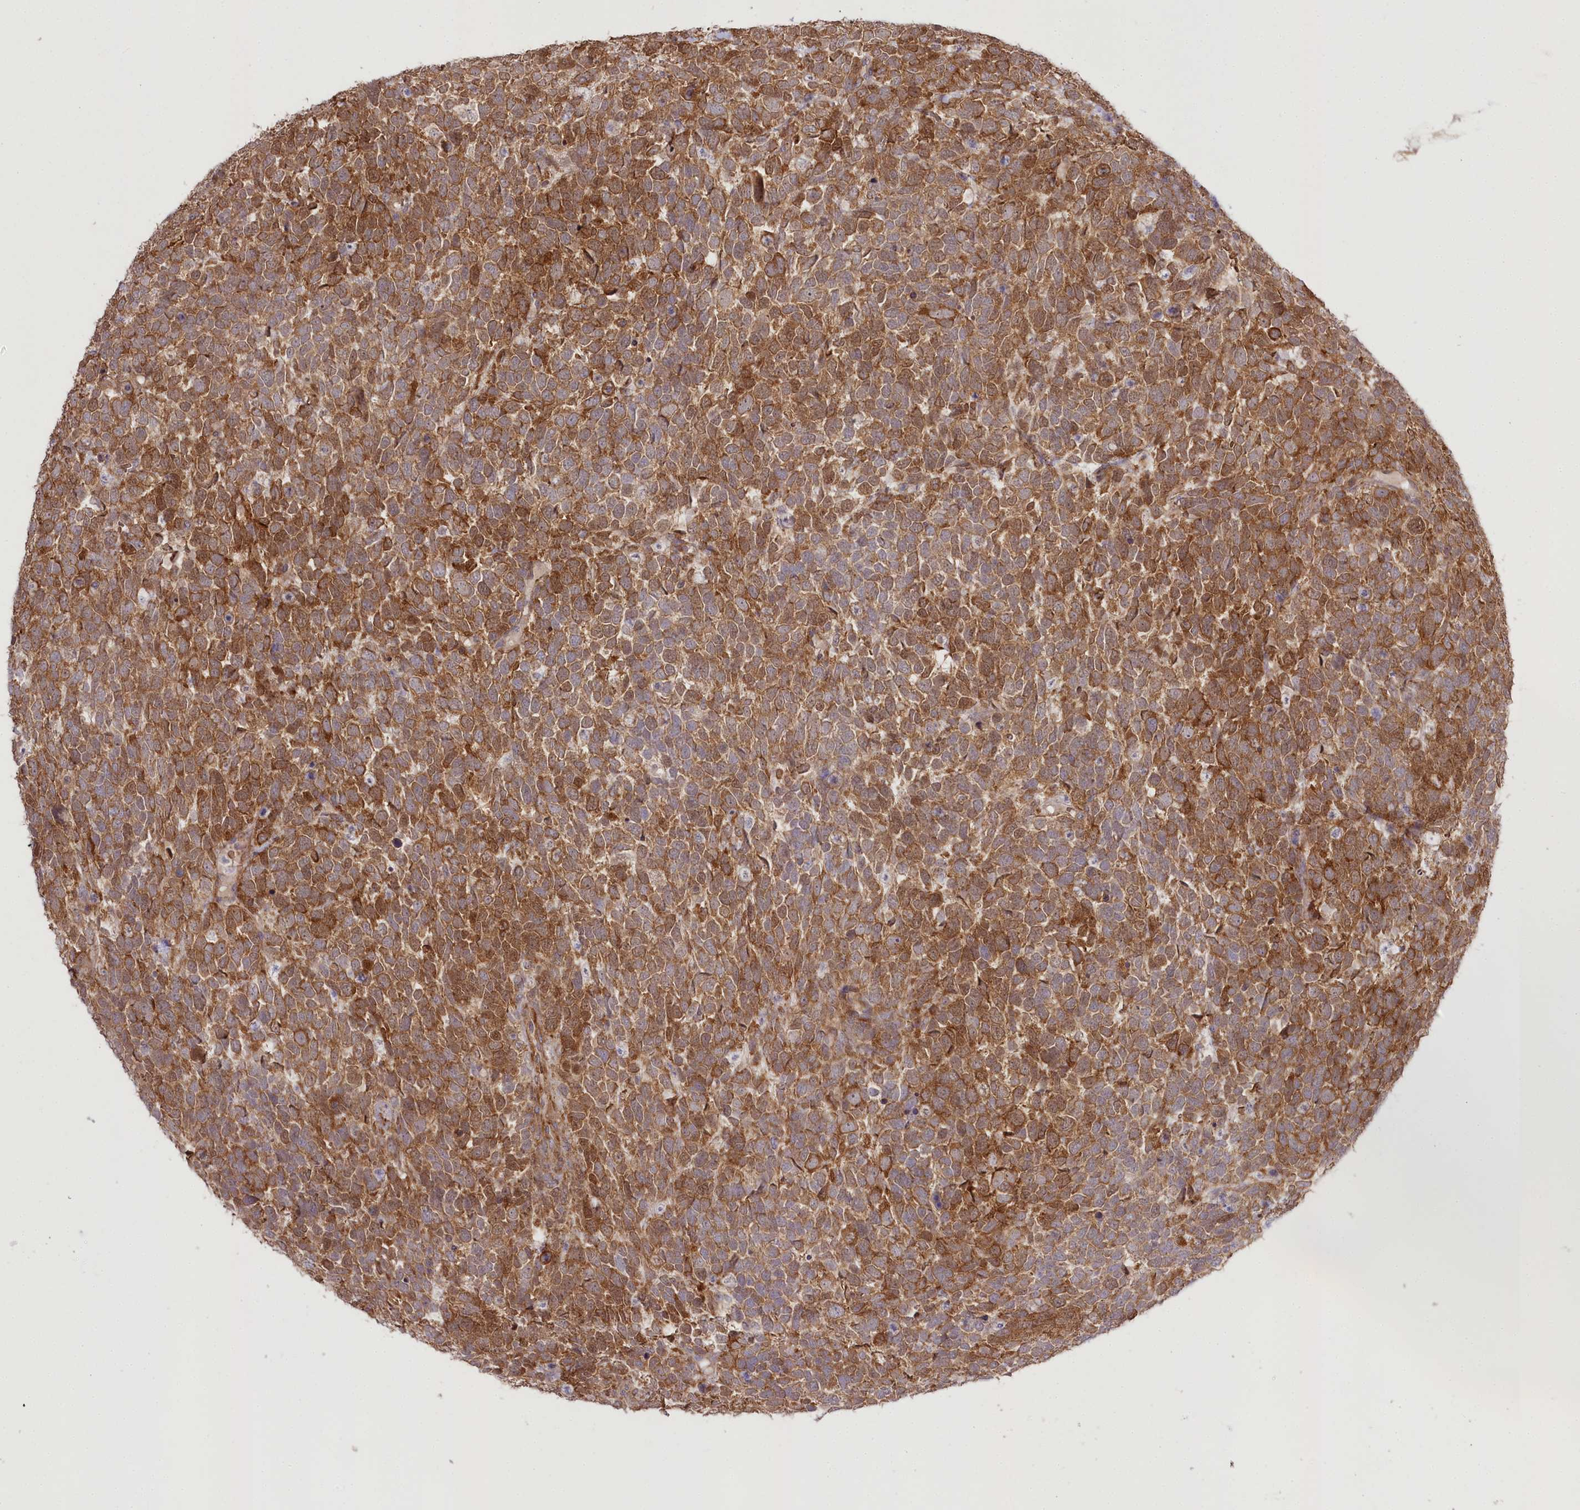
{"staining": {"intensity": "moderate", "quantity": ">75%", "location": "cytoplasmic/membranous"}, "tissue": "urothelial cancer", "cell_type": "Tumor cells", "image_type": "cancer", "snomed": [{"axis": "morphology", "description": "Urothelial carcinoma, High grade"}, {"axis": "topography", "description": "Urinary bladder"}], "caption": "Protein expression analysis of urothelial cancer exhibits moderate cytoplasmic/membranous expression in about >75% of tumor cells. (IHC, brightfield microscopy, high magnification).", "gene": "CCDC91", "patient": {"sex": "female", "age": 82}}